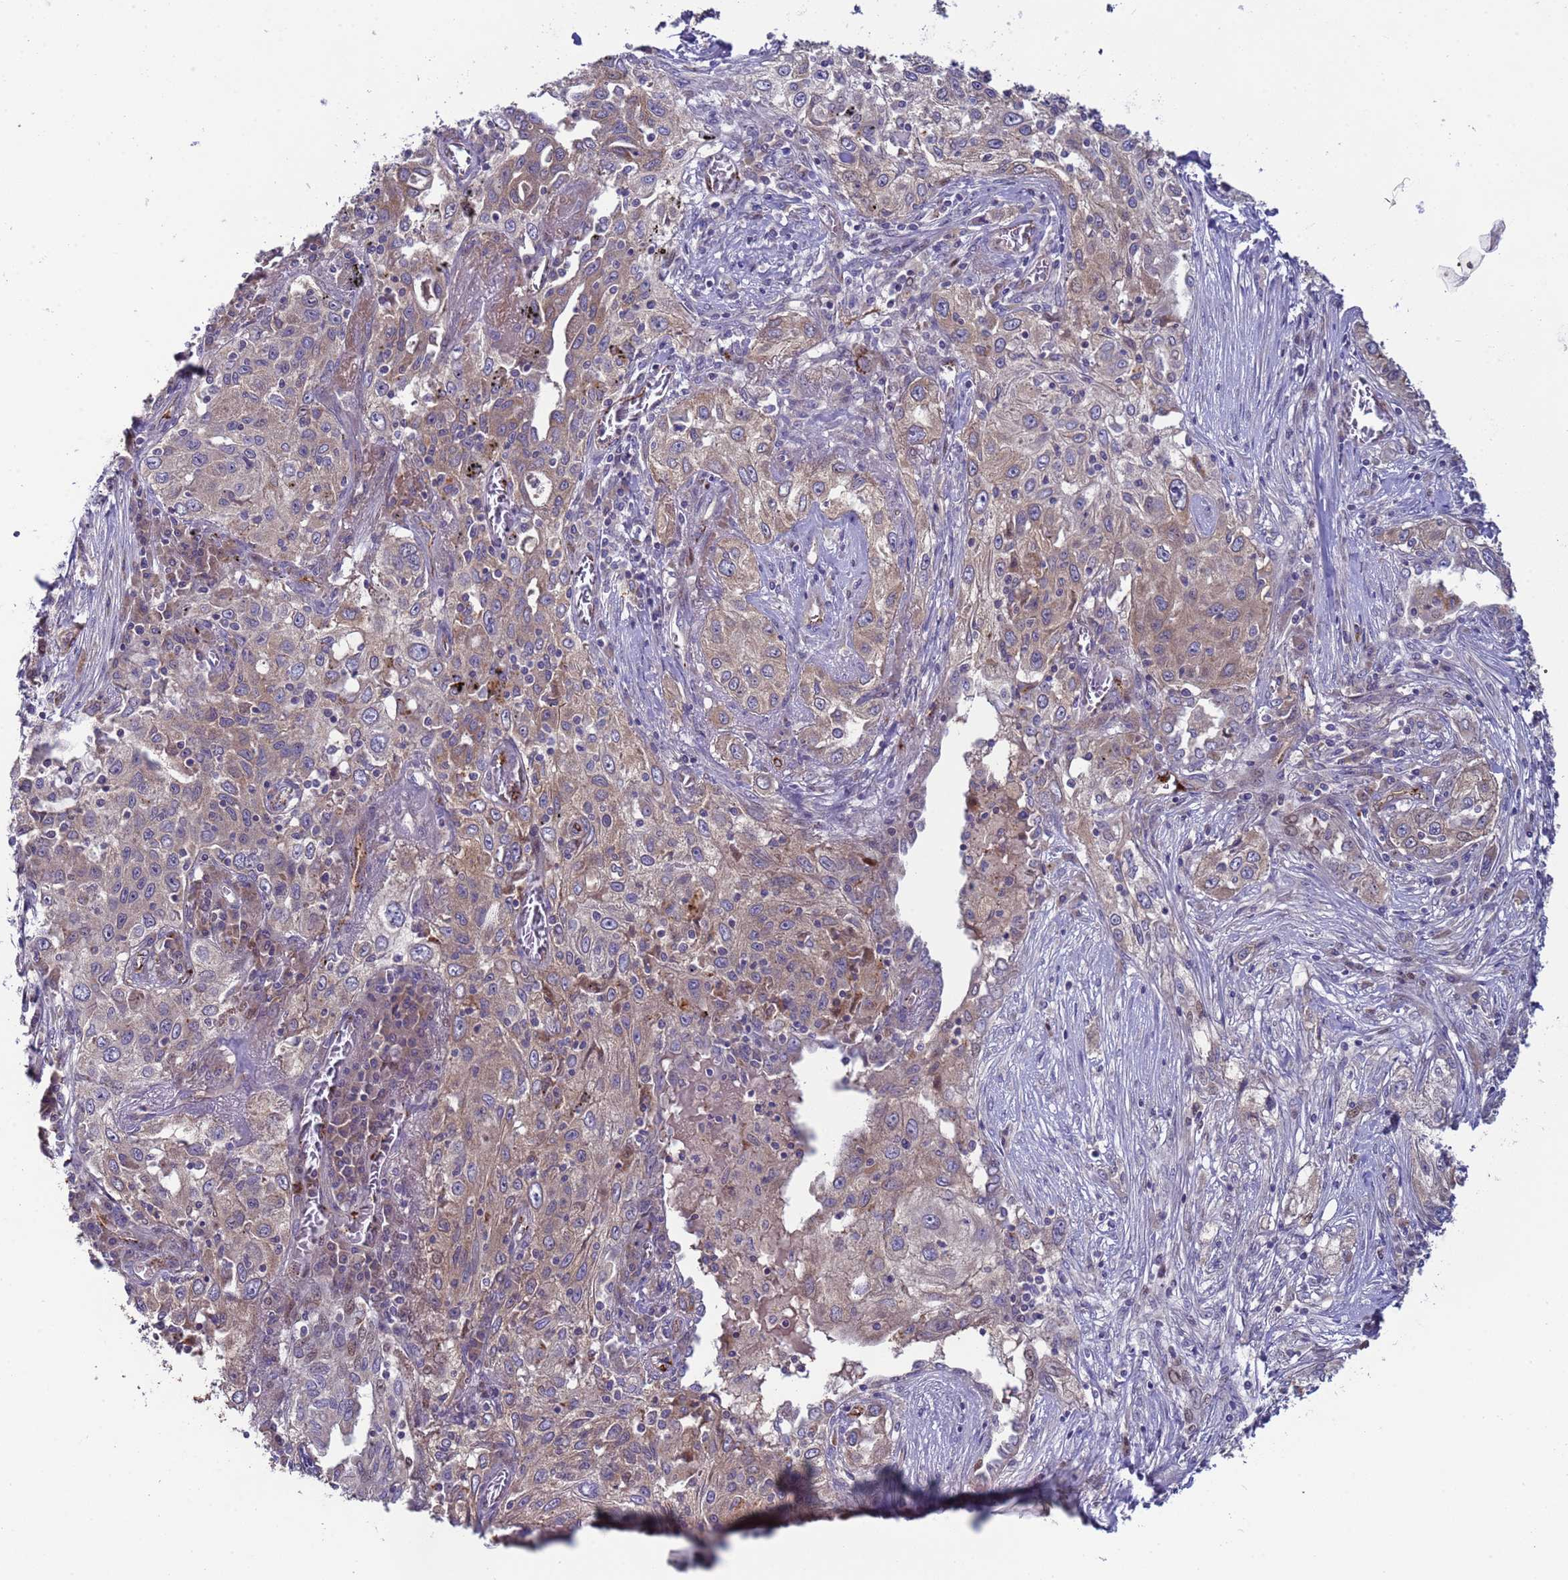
{"staining": {"intensity": "weak", "quantity": ">75%", "location": "cytoplasmic/membranous"}, "tissue": "lung cancer", "cell_type": "Tumor cells", "image_type": "cancer", "snomed": [{"axis": "morphology", "description": "Squamous cell carcinoma, NOS"}, {"axis": "topography", "description": "Lung"}], "caption": "This is an image of IHC staining of squamous cell carcinoma (lung), which shows weak expression in the cytoplasmic/membranous of tumor cells.", "gene": "ZNF248", "patient": {"sex": "female", "age": 69}}